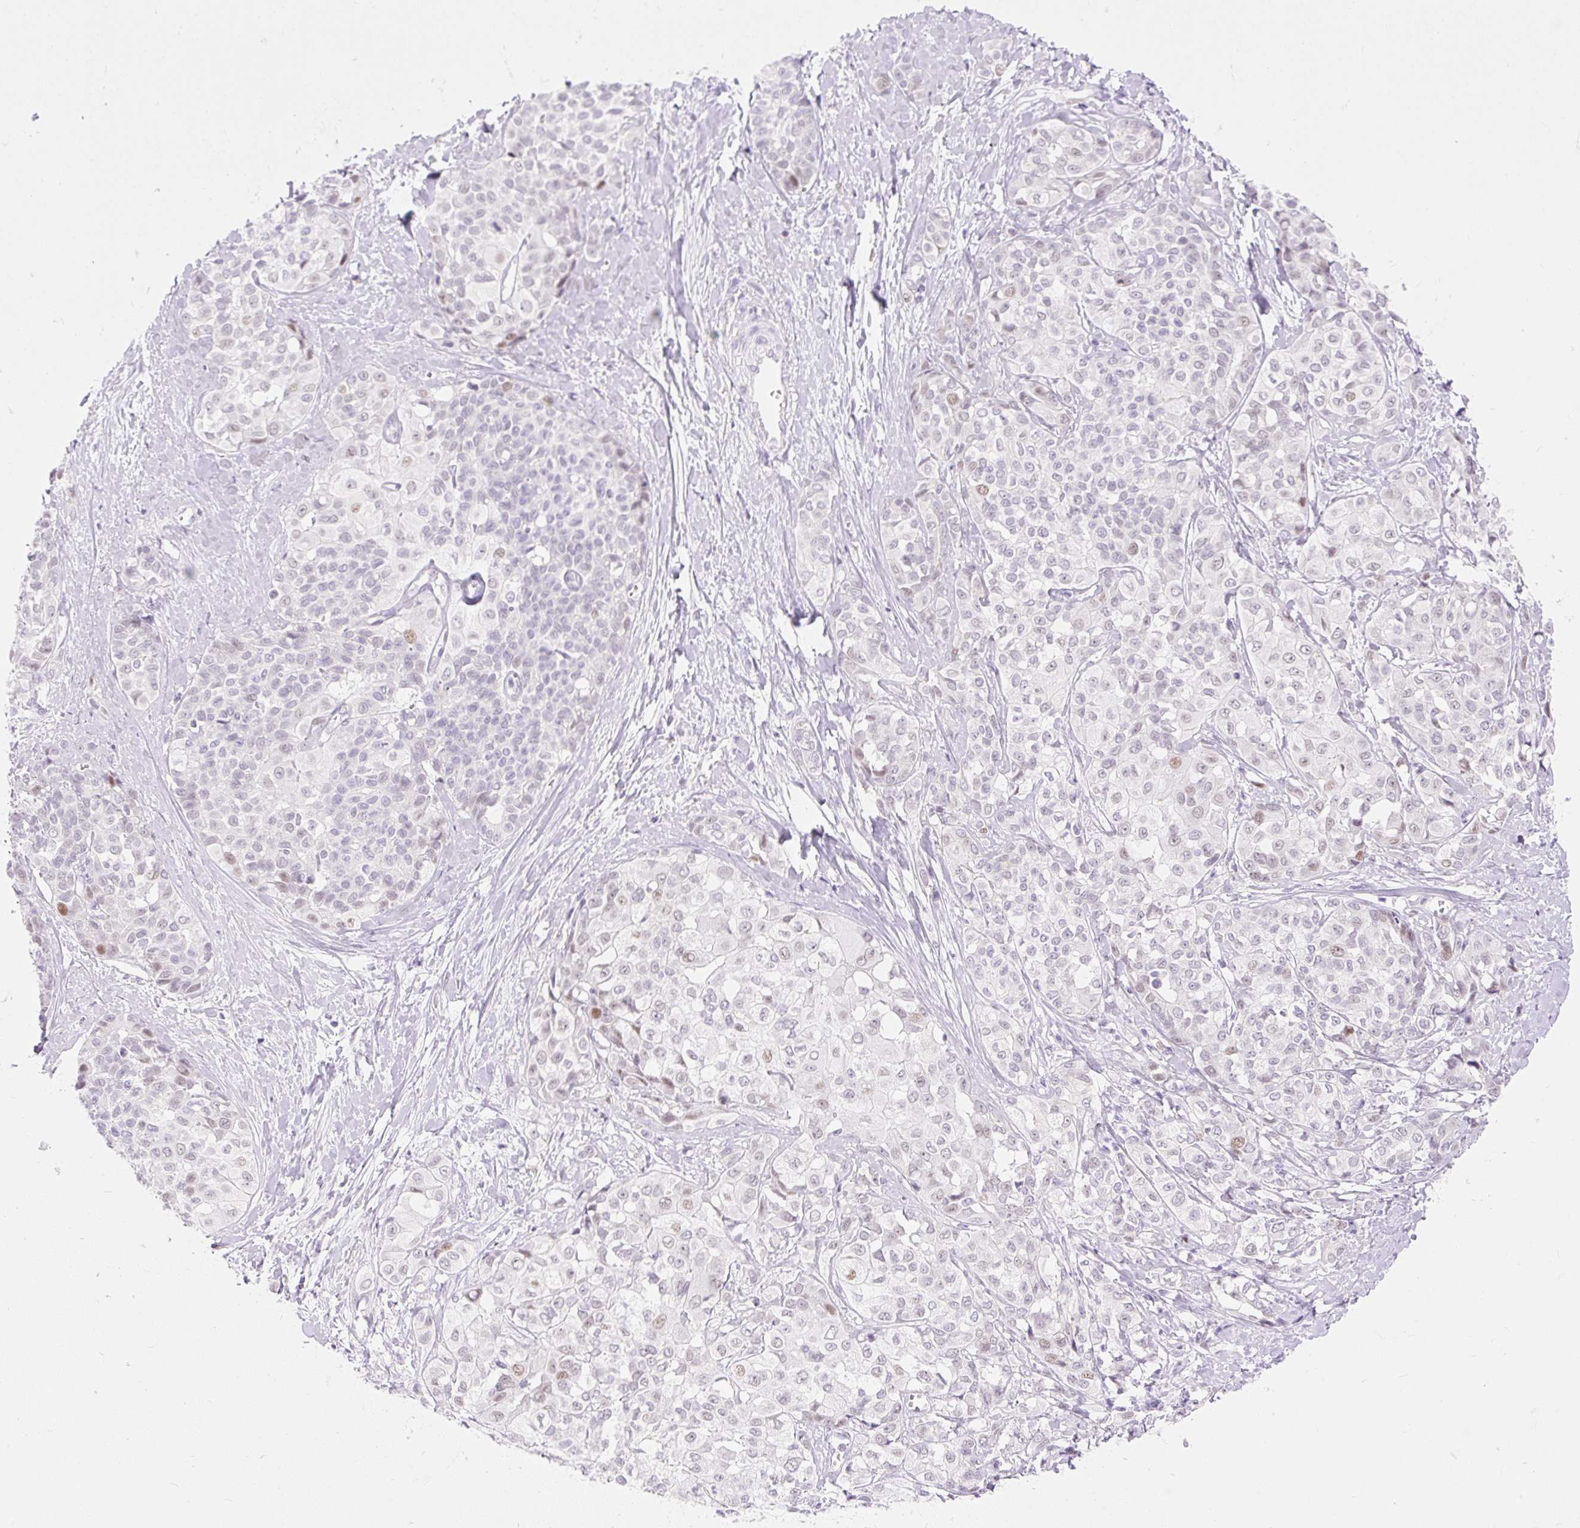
{"staining": {"intensity": "weak", "quantity": "<25%", "location": "nuclear"}, "tissue": "liver cancer", "cell_type": "Tumor cells", "image_type": "cancer", "snomed": [{"axis": "morphology", "description": "Cholangiocarcinoma"}, {"axis": "topography", "description": "Liver"}], "caption": "A high-resolution histopathology image shows IHC staining of liver cancer, which reveals no significant positivity in tumor cells.", "gene": "H2BW1", "patient": {"sex": "female", "age": 77}}